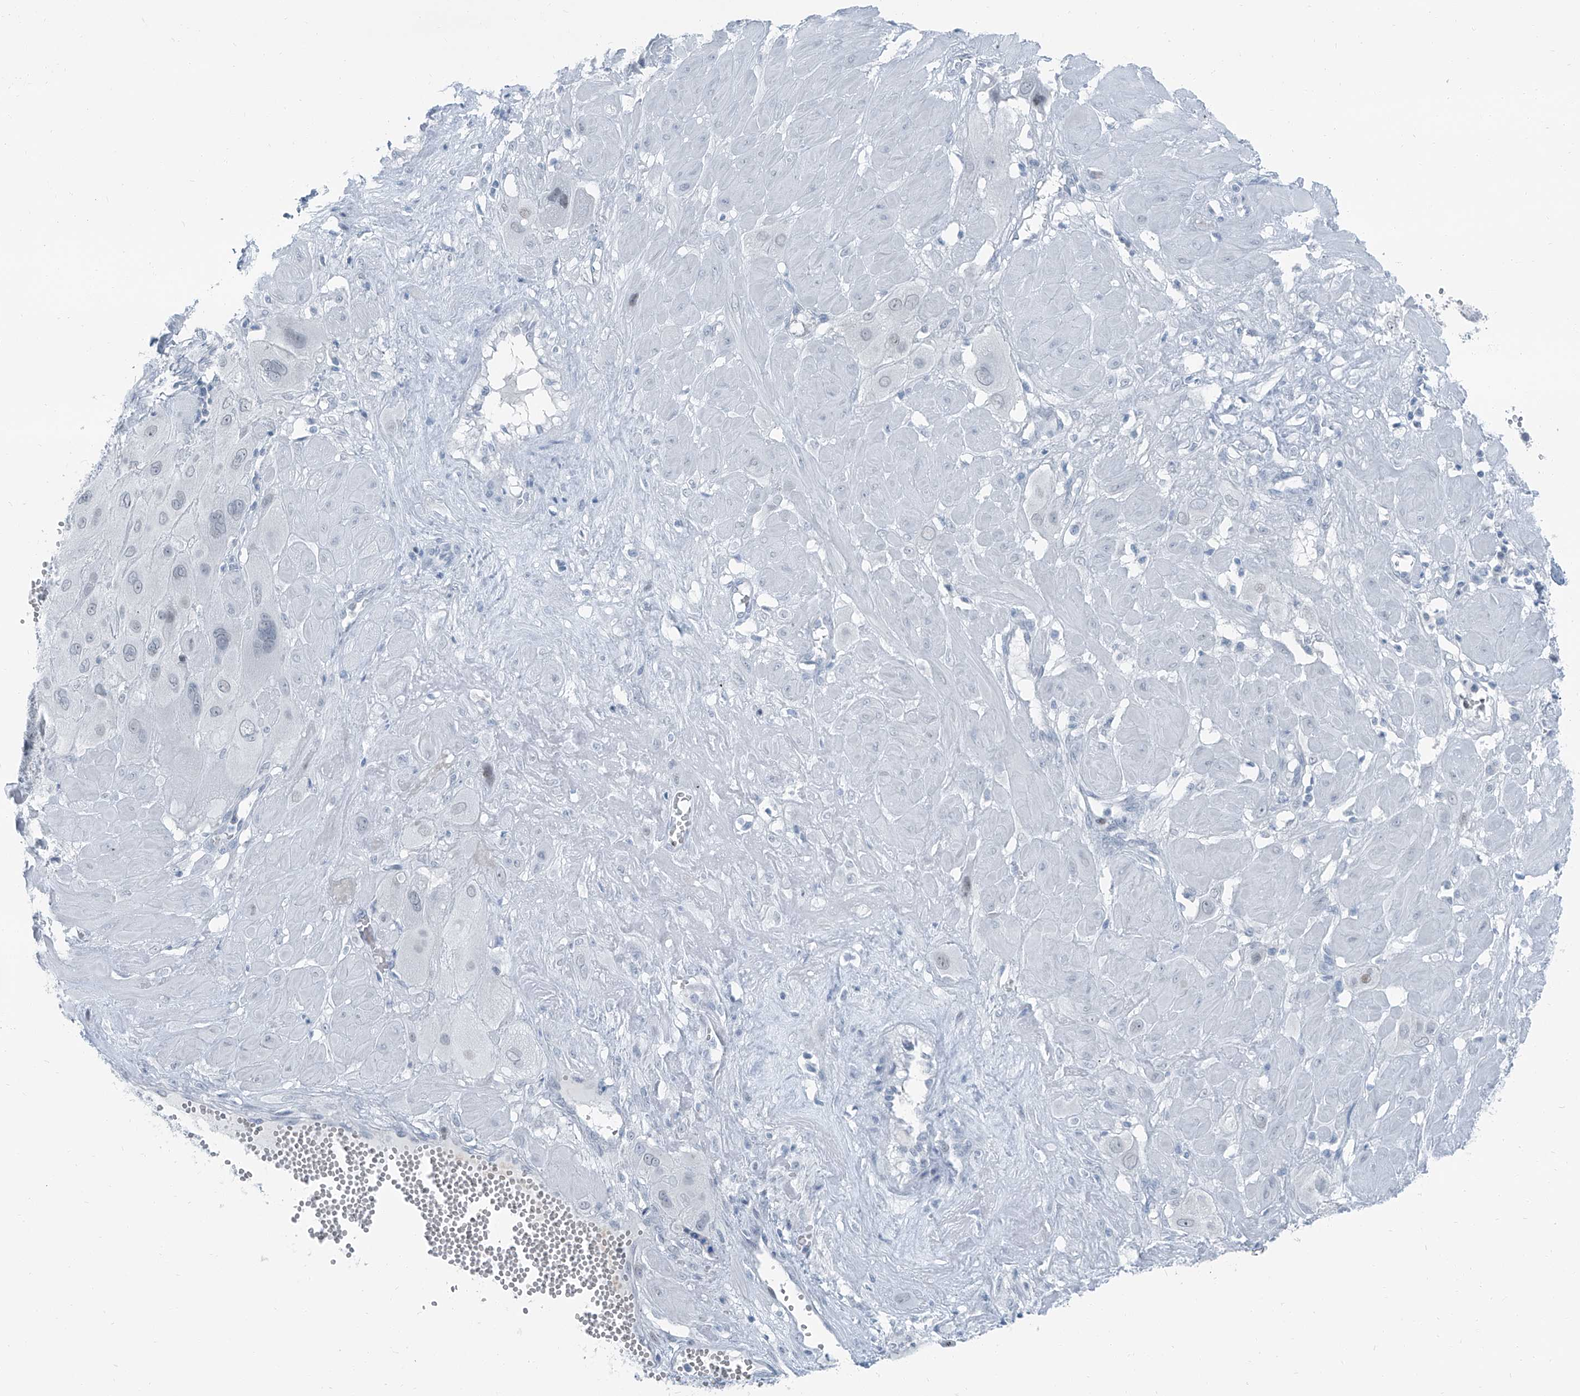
{"staining": {"intensity": "negative", "quantity": "none", "location": "none"}, "tissue": "cervical cancer", "cell_type": "Tumor cells", "image_type": "cancer", "snomed": [{"axis": "morphology", "description": "Squamous cell carcinoma, NOS"}, {"axis": "topography", "description": "Cervix"}], "caption": "This is an immunohistochemistry (IHC) image of human cervical squamous cell carcinoma. There is no expression in tumor cells.", "gene": "RGN", "patient": {"sex": "female", "age": 34}}